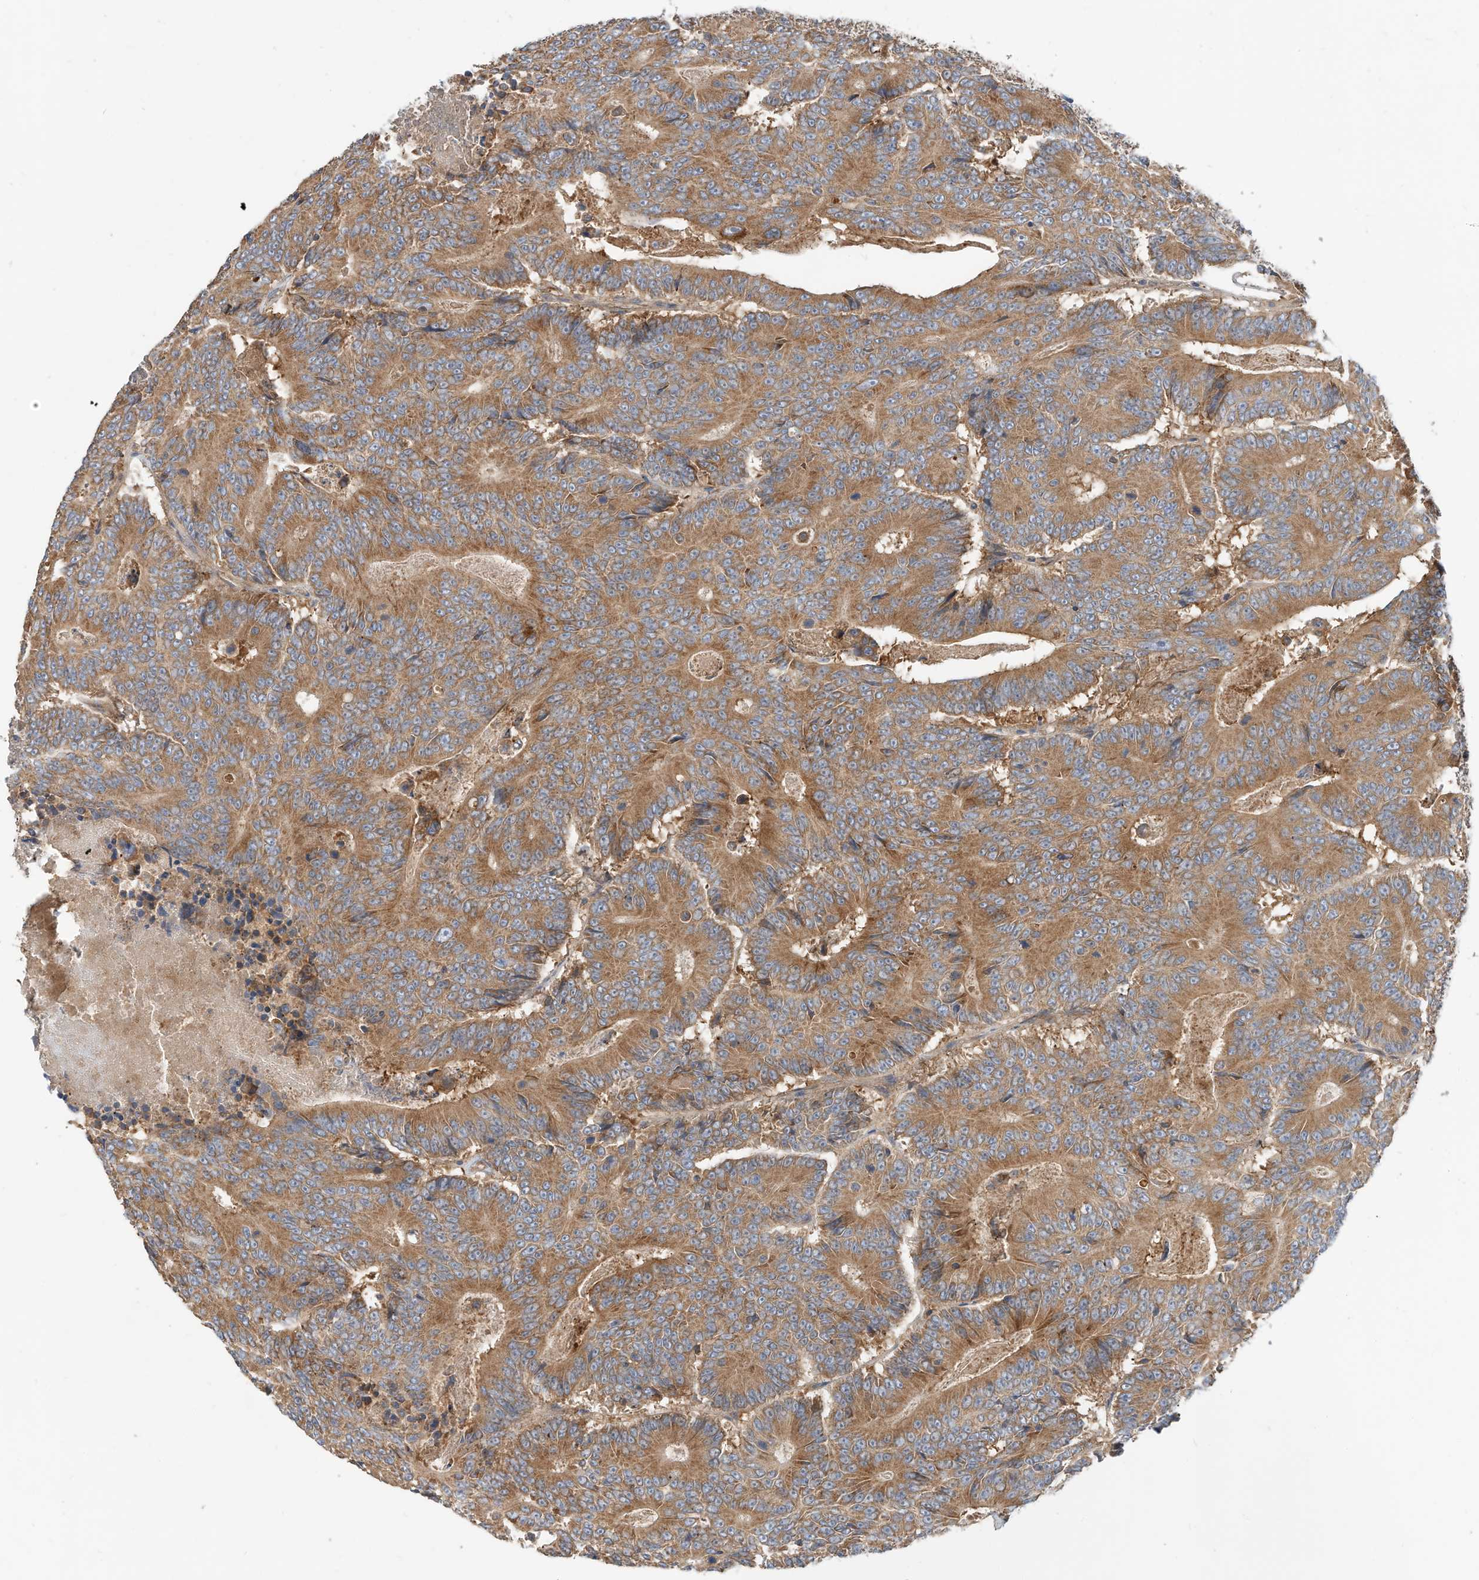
{"staining": {"intensity": "moderate", "quantity": ">75%", "location": "cytoplasmic/membranous"}, "tissue": "colorectal cancer", "cell_type": "Tumor cells", "image_type": "cancer", "snomed": [{"axis": "morphology", "description": "Adenocarcinoma, NOS"}, {"axis": "topography", "description": "Colon"}], "caption": "Human colorectal cancer stained with a brown dye shows moderate cytoplasmic/membranous positive expression in about >75% of tumor cells.", "gene": "CPAMD8", "patient": {"sex": "male", "age": 83}}